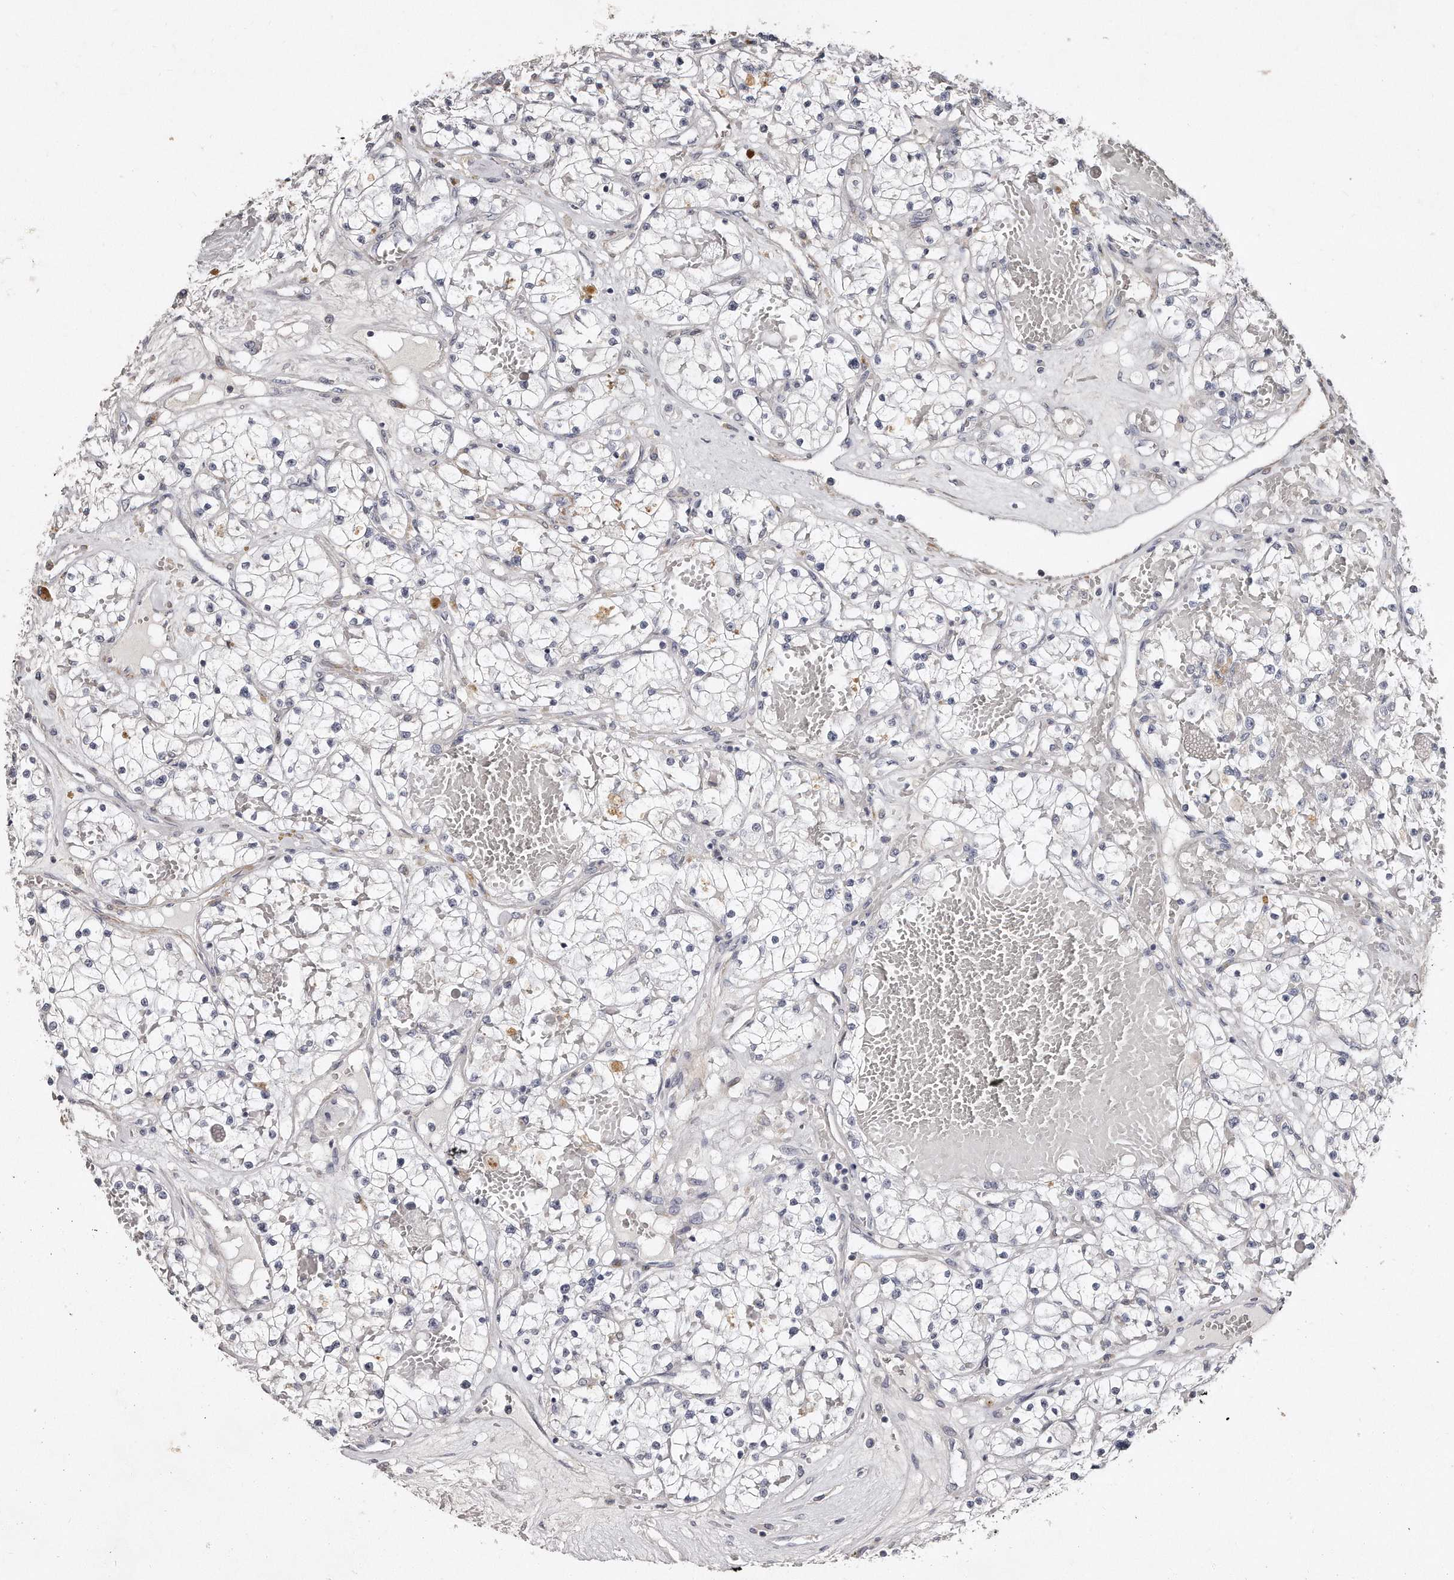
{"staining": {"intensity": "negative", "quantity": "none", "location": "none"}, "tissue": "renal cancer", "cell_type": "Tumor cells", "image_type": "cancer", "snomed": [{"axis": "morphology", "description": "Normal tissue, NOS"}, {"axis": "morphology", "description": "Adenocarcinoma, NOS"}, {"axis": "topography", "description": "Kidney"}], "caption": "Photomicrograph shows no significant protein expression in tumor cells of renal cancer.", "gene": "LMOD1", "patient": {"sex": "male", "age": 68}}